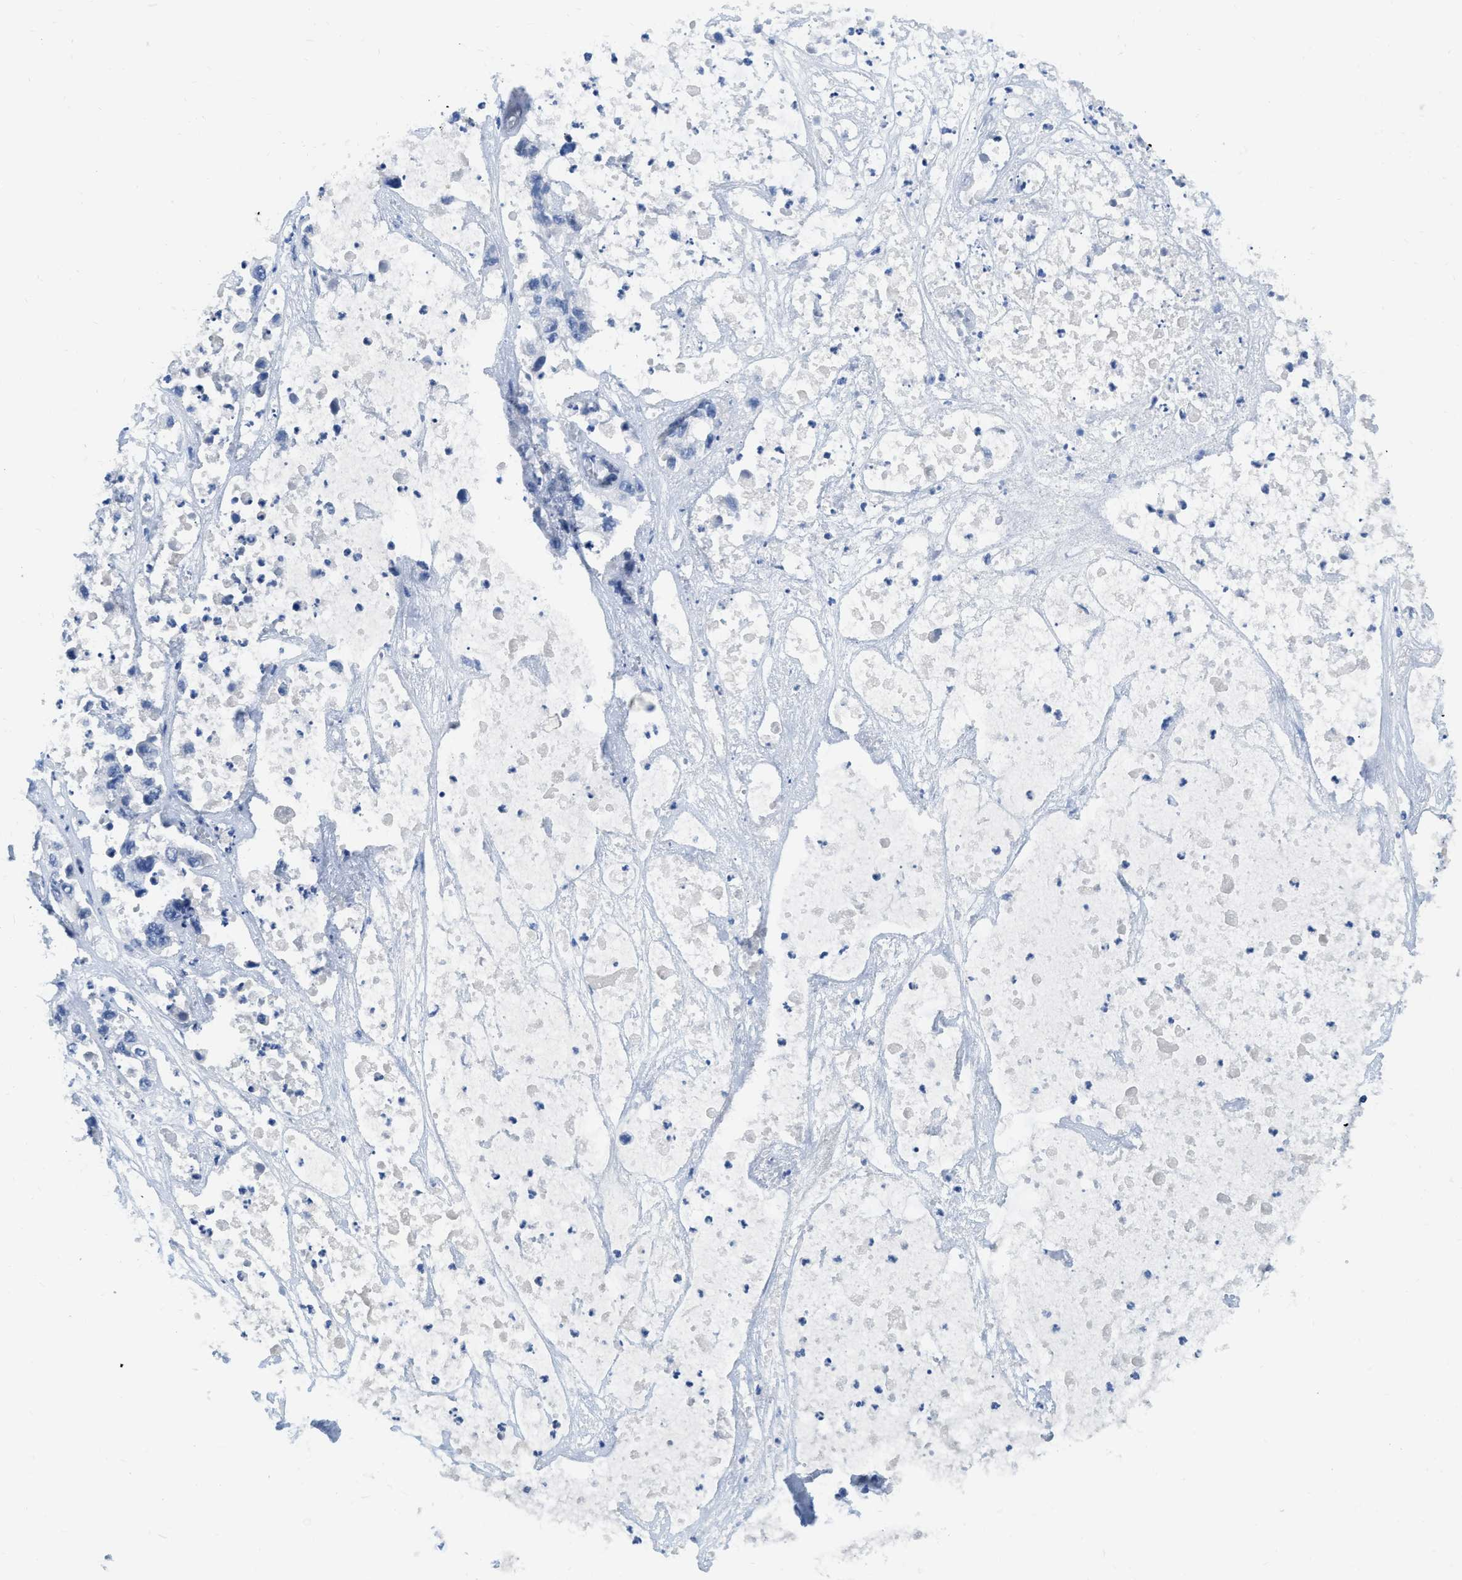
{"staining": {"intensity": "weak", "quantity": "<25%", "location": "nuclear"}, "tissue": "pancreatic cancer", "cell_type": "Tumor cells", "image_type": "cancer", "snomed": [{"axis": "morphology", "description": "Adenocarcinoma, NOS"}, {"axis": "topography", "description": "Pancreas"}], "caption": "DAB (3,3'-diaminobenzidine) immunohistochemical staining of adenocarcinoma (pancreatic) reveals no significant positivity in tumor cells.", "gene": "TCF7", "patient": {"sex": "female", "age": 78}}